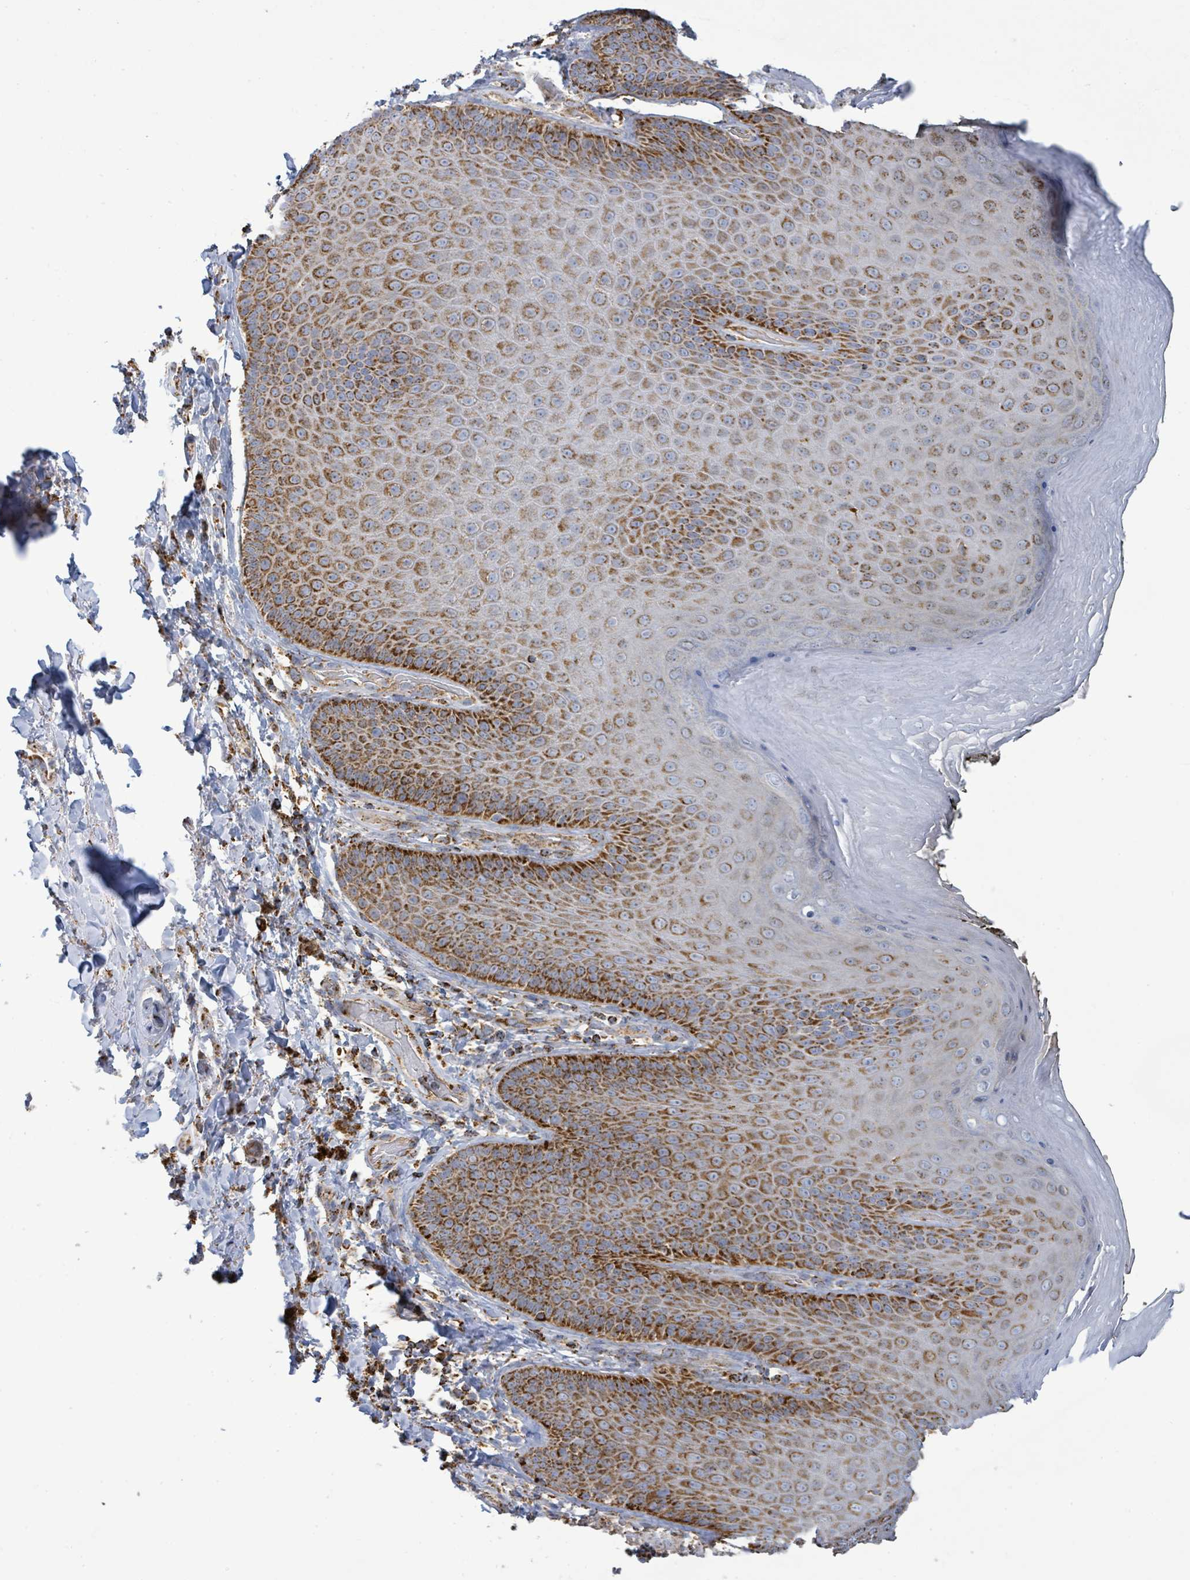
{"staining": {"intensity": "strong", "quantity": ">75%", "location": "cytoplasmic/membranous"}, "tissue": "skin", "cell_type": "Epidermal cells", "image_type": "normal", "snomed": [{"axis": "morphology", "description": "Normal tissue, NOS"}, {"axis": "topography", "description": "Anal"}, {"axis": "topography", "description": "Peripheral nerve tissue"}], "caption": "Strong cytoplasmic/membranous staining for a protein is appreciated in approximately >75% of epidermal cells of unremarkable skin using immunohistochemistry.", "gene": "SUCLG2", "patient": {"sex": "male", "age": 53}}